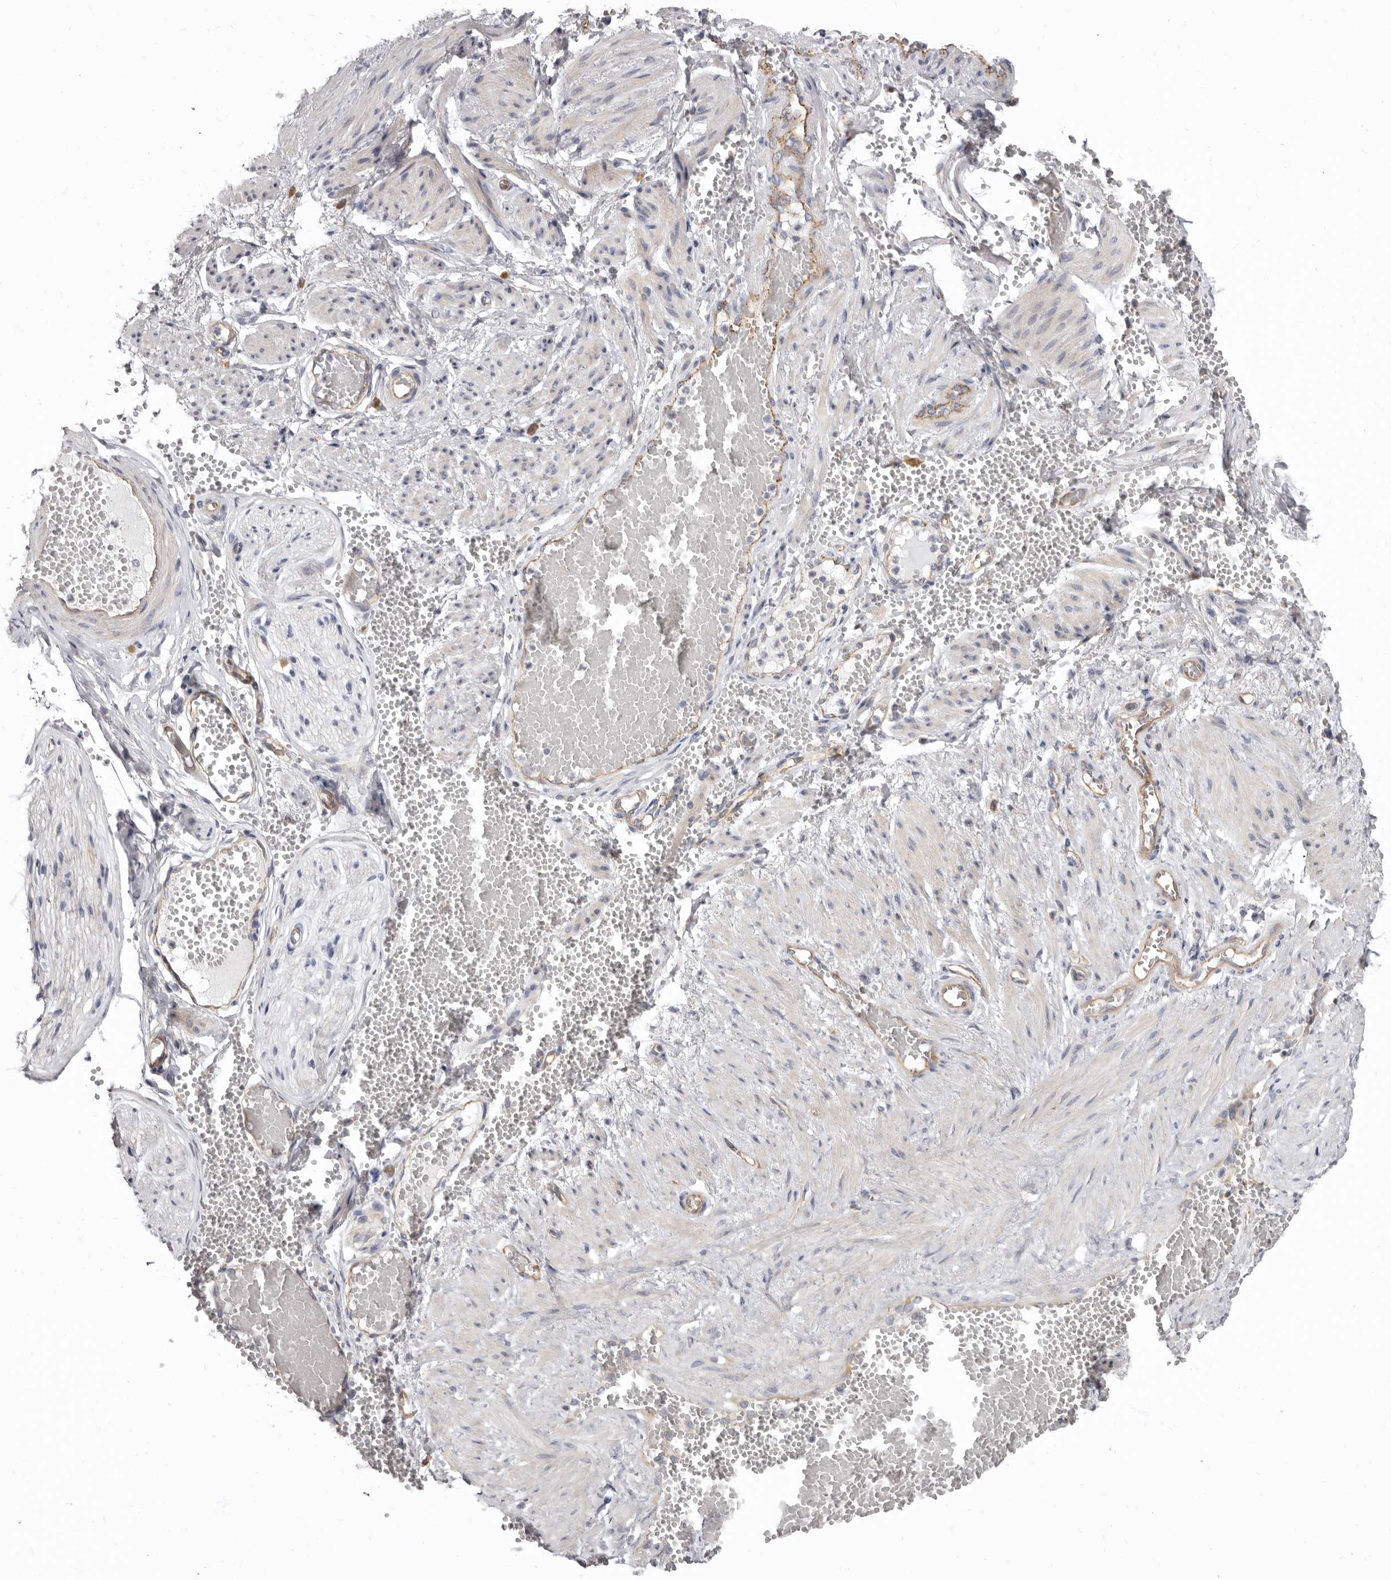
{"staining": {"intensity": "weak", "quantity": "<25%", "location": "cytoplasmic/membranous"}, "tissue": "adipose tissue", "cell_type": "Adipocytes", "image_type": "normal", "snomed": [{"axis": "morphology", "description": "Normal tissue, NOS"}, {"axis": "topography", "description": "Smooth muscle"}, {"axis": "topography", "description": "Peripheral nerve tissue"}], "caption": "Adipocytes show no significant protein positivity in benign adipose tissue. (Stains: DAB (3,3'-diaminobenzidine) immunohistochemistry with hematoxylin counter stain, Microscopy: brightfield microscopy at high magnification).", "gene": "FMO2", "patient": {"sex": "female", "age": 39}}